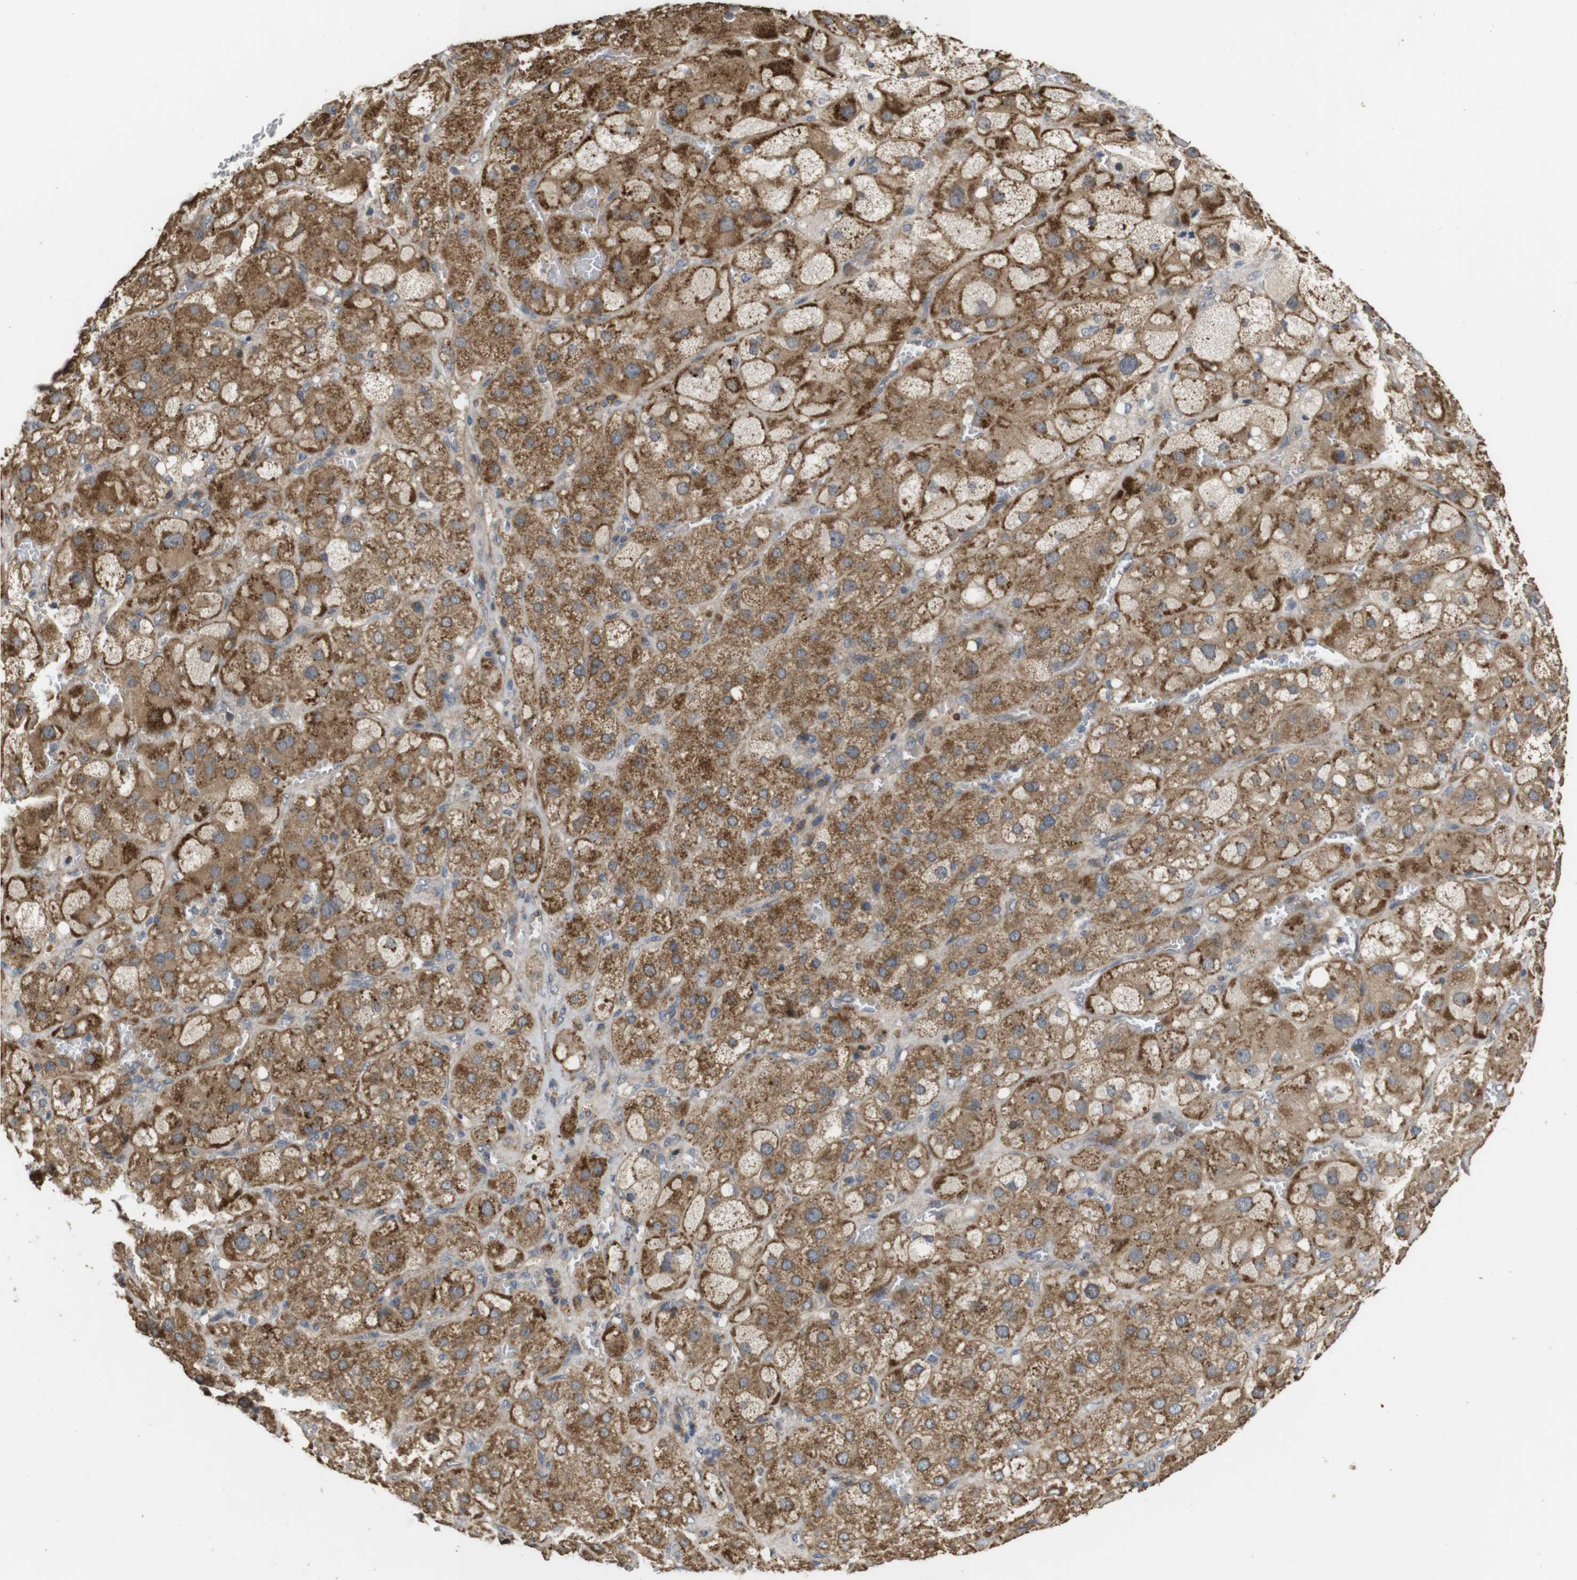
{"staining": {"intensity": "moderate", "quantity": ">75%", "location": "cytoplasmic/membranous,nuclear"}, "tissue": "adrenal gland", "cell_type": "Glandular cells", "image_type": "normal", "snomed": [{"axis": "morphology", "description": "Normal tissue, NOS"}, {"axis": "topography", "description": "Adrenal gland"}], "caption": "This is a micrograph of immunohistochemistry staining of benign adrenal gland, which shows moderate positivity in the cytoplasmic/membranous,nuclear of glandular cells.", "gene": "PCDHB10", "patient": {"sex": "female", "age": 47}}